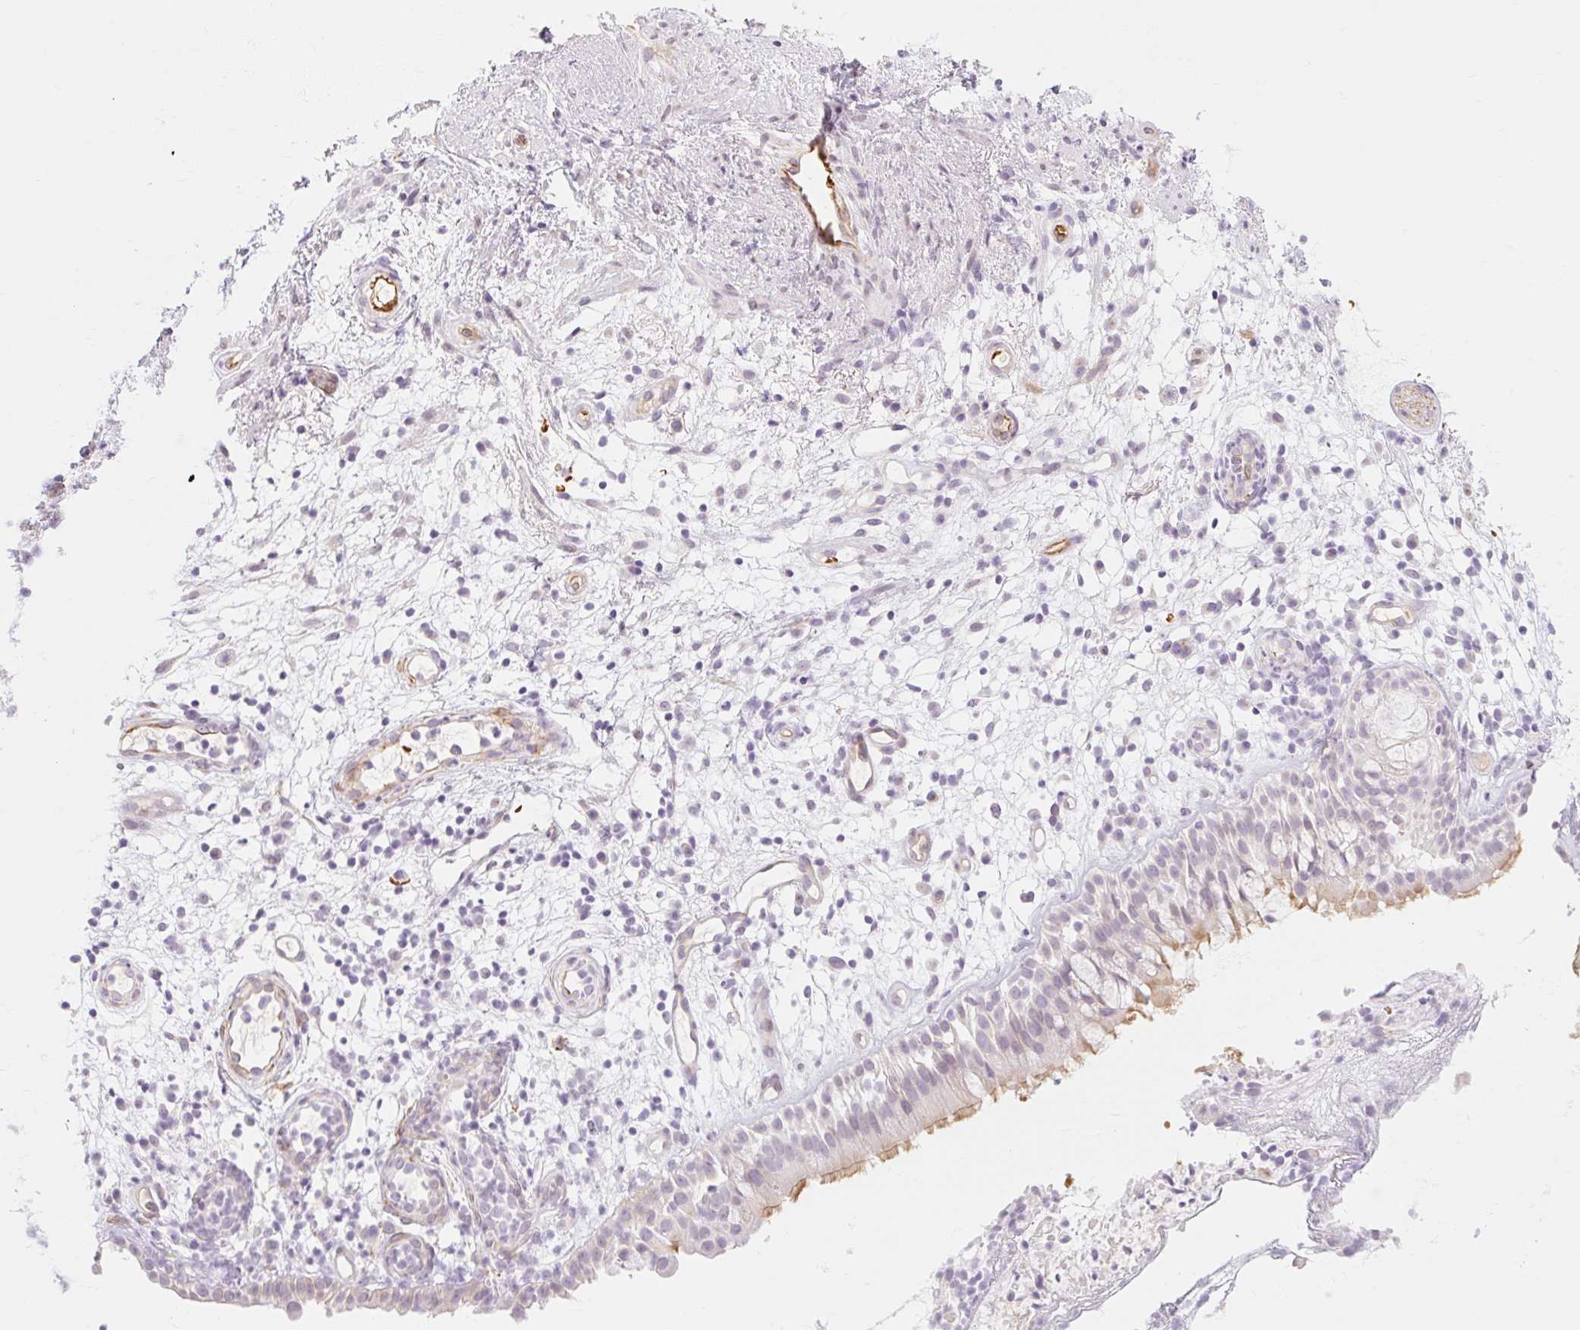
{"staining": {"intensity": "moderate", "quantity": "<25%", "location": "cytoplasmic/membranous"}, "tissue": "nasopharynx", "cell_type": "Respiratory epithelial cells", "image_type": "normal", "snomed": [{"axis": "morphology", "description": "Normal tissue, NOS"}, {"axis": "morphology", "description": "Inflammation, NOS"}, {"axis": "topography", "description": "Nasopharynx"}], "caption": "The image exhibits immunohistochemical staining of benign nasopharynx. There is moderate cytoplasmic/membranous expression is identified in approximately <25% of respiratory epithelial cells.", "gene": "TAF1L", "patient": {"sex": "male", "age": 54}}